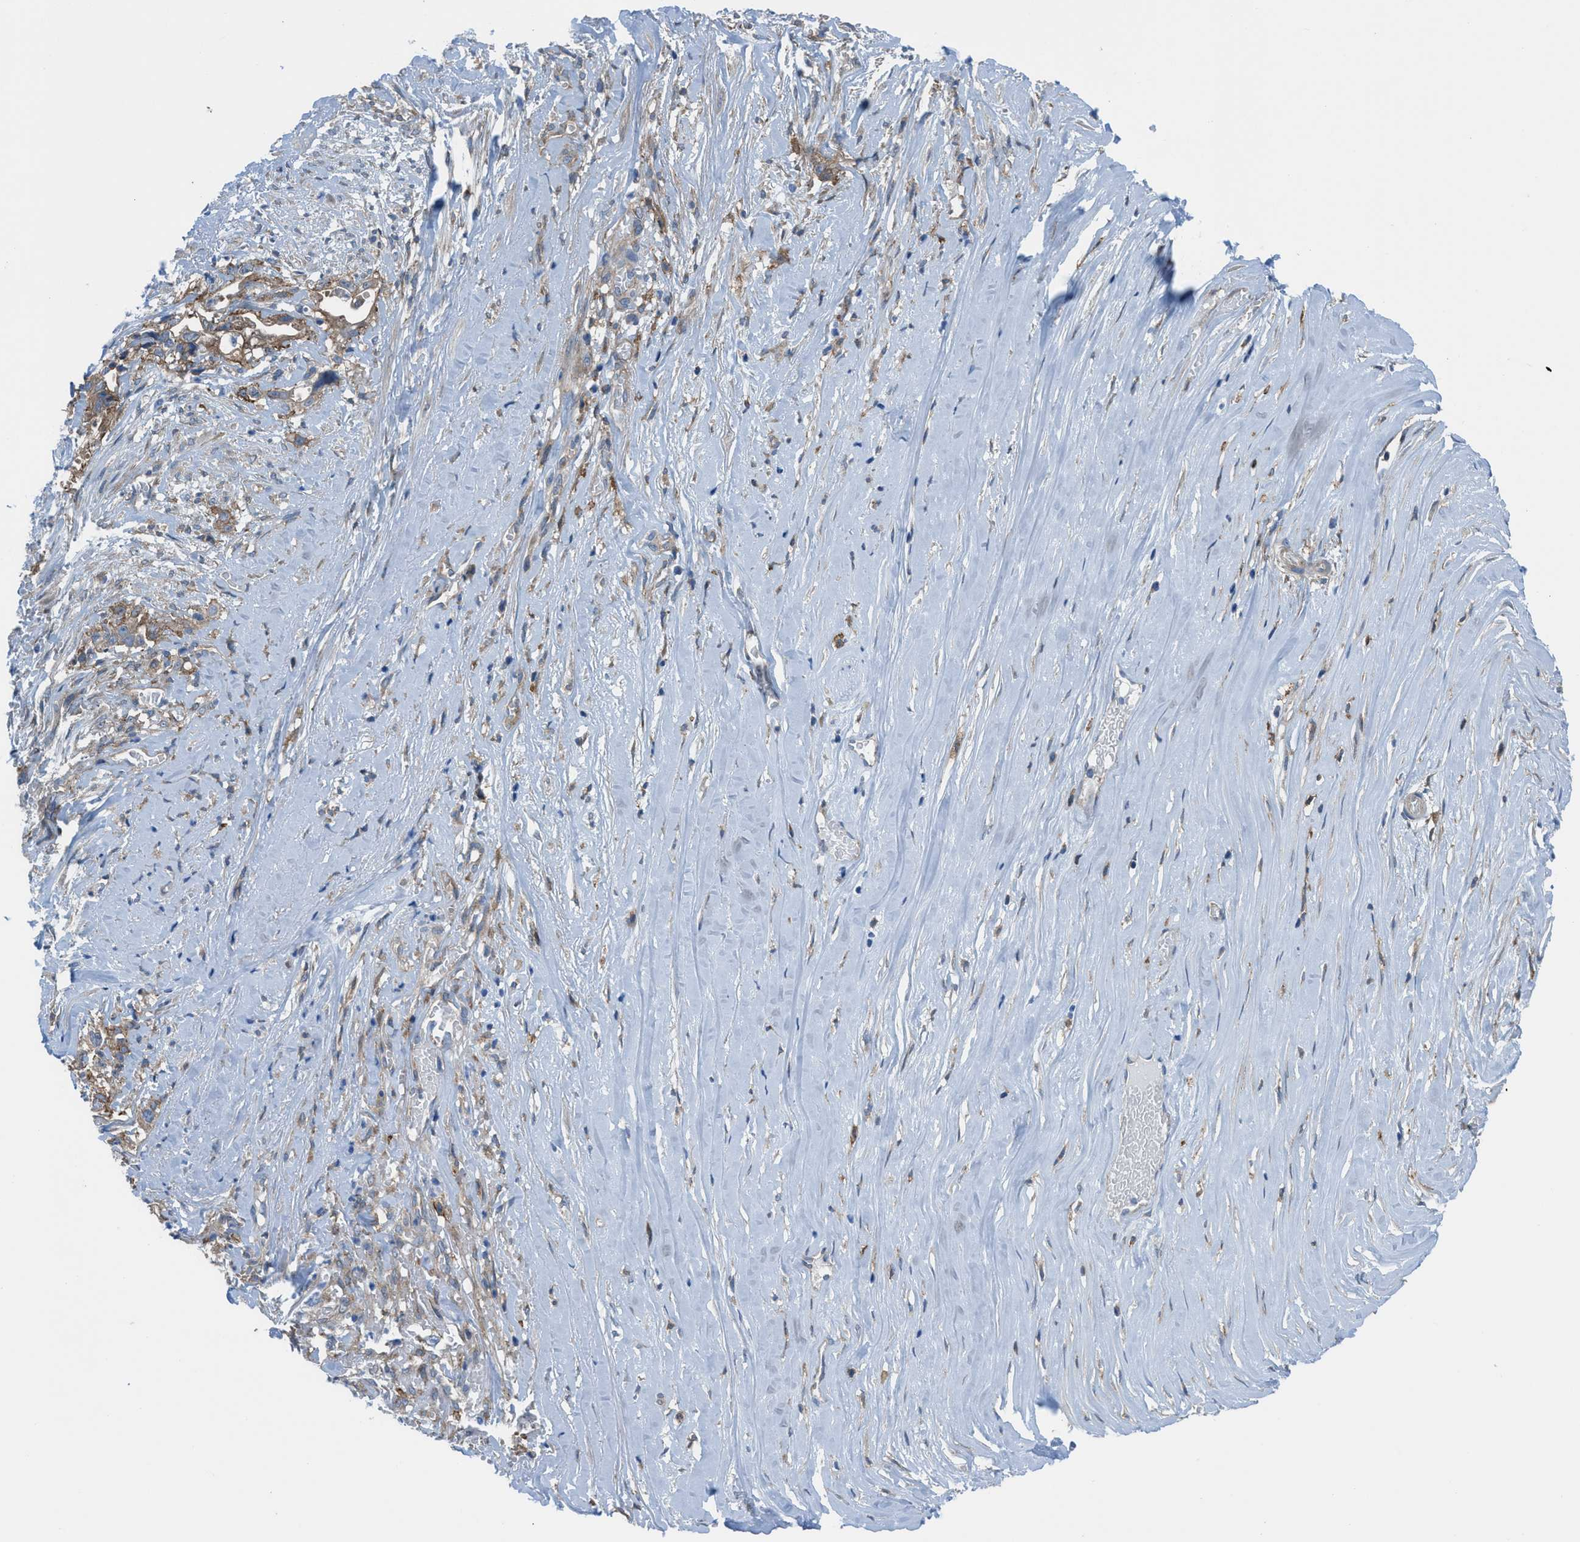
{"staining": {"intensity": "moderate", "quantity": ">75%", "location": "cytoplasmic/membranous"}, "tissue": "liver cancer", "cell_type": "Tumor cells", "image_type": "cancer", "snomed": [{"axis": "morphology", "description": "Cholangiocarcinoma"}, {"axis": "topography", "description": "Liver"}], "caption": "Immunohistochemical staining of human liver cancer demonstrates medium levels of moderate cytoplasmic/membranous staining in about >75% of tumor cells. Using DAB (brown) and hematoxylin (blue) stains, captured at high magnification using brightfield microscopy.", "gene": "EGFR", "patient": {"sex": "female", "age": 70}}